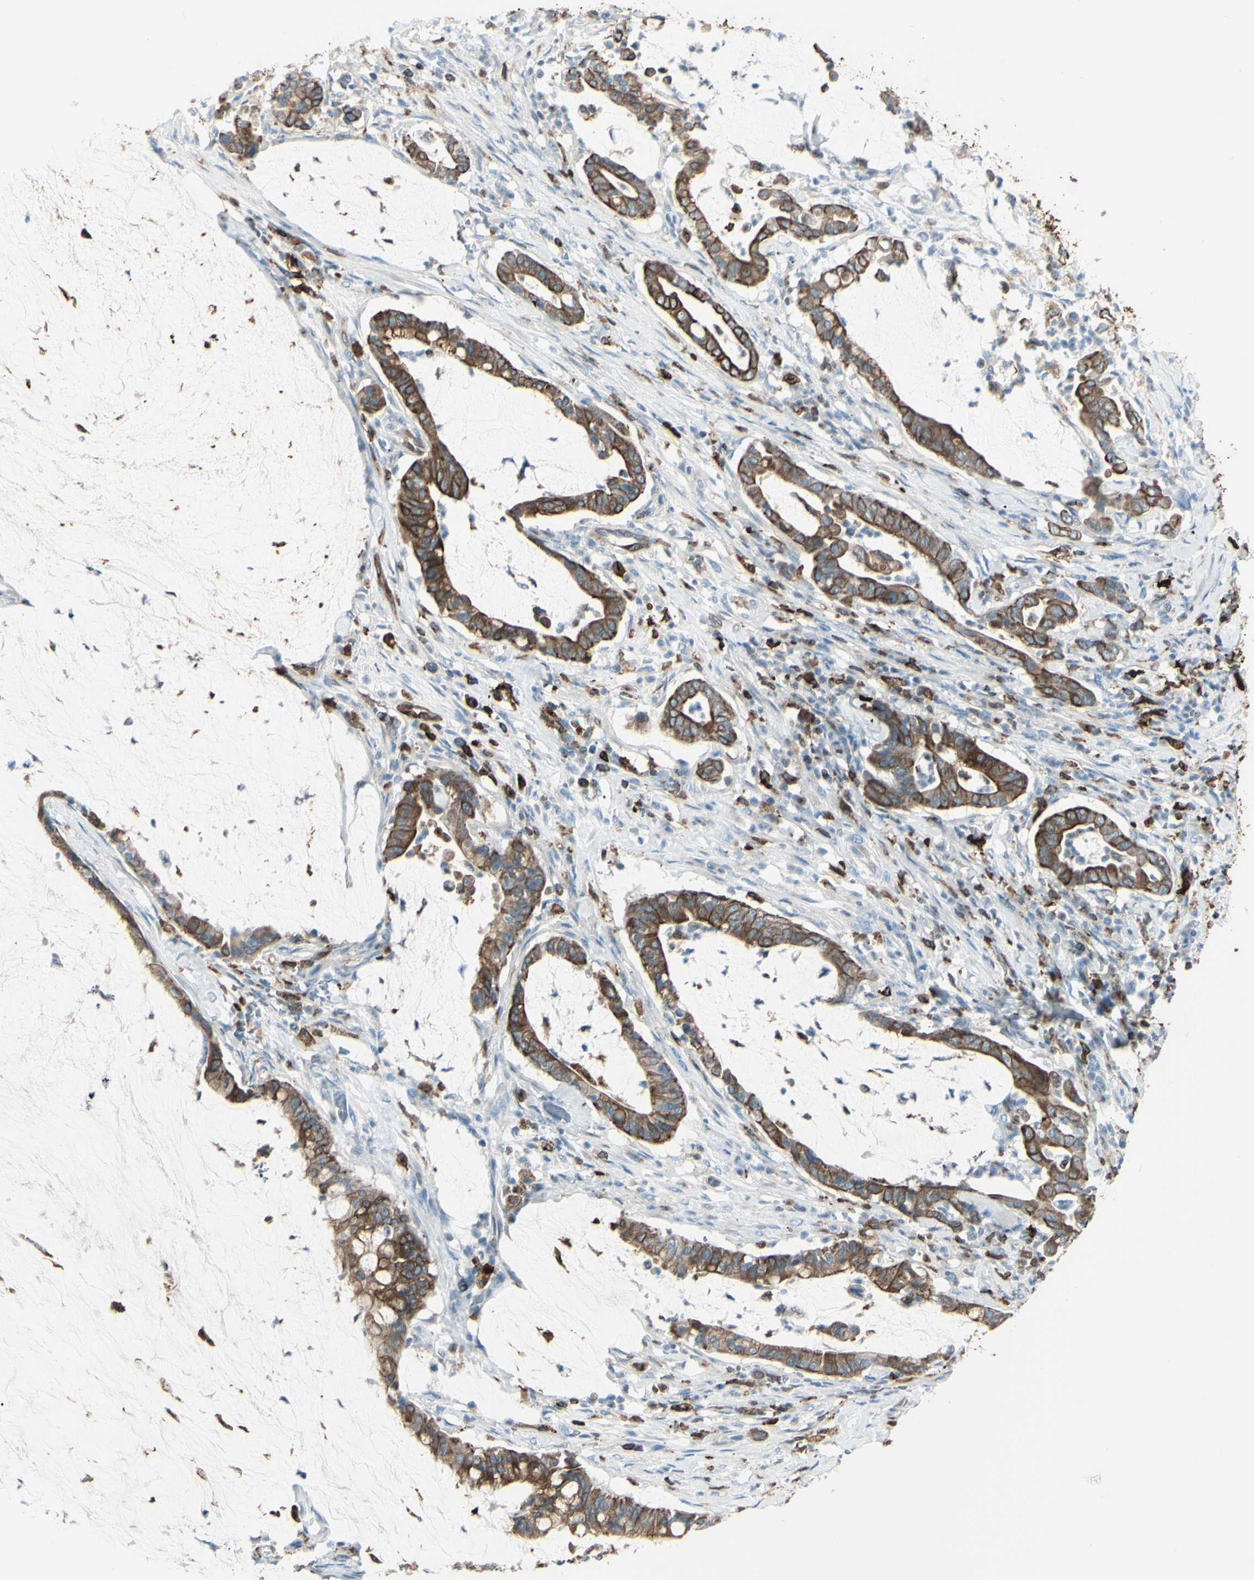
{"staining": {"intensity": "moderate", "quantity": ">75%", "location": "cytoplasmic/membranous"}, "tissue": "pancreatic cancer", "cell_type": "Tumor cells", "image_type": "cancer", "snomed": [{"axis": "morphology", "description": "Adenocarcinoma, NOS"}, {"axis": "topography", "description": "Pancreas"}], "caption": "This image reveals IHC staining of pancreatic cancer (adenocarcinoma), with medium moderate cytoplasmic/membranous expression in about >75% of tumor cells.", "gene": "CD74", "patient": {"sex": "male", "age": 41}}